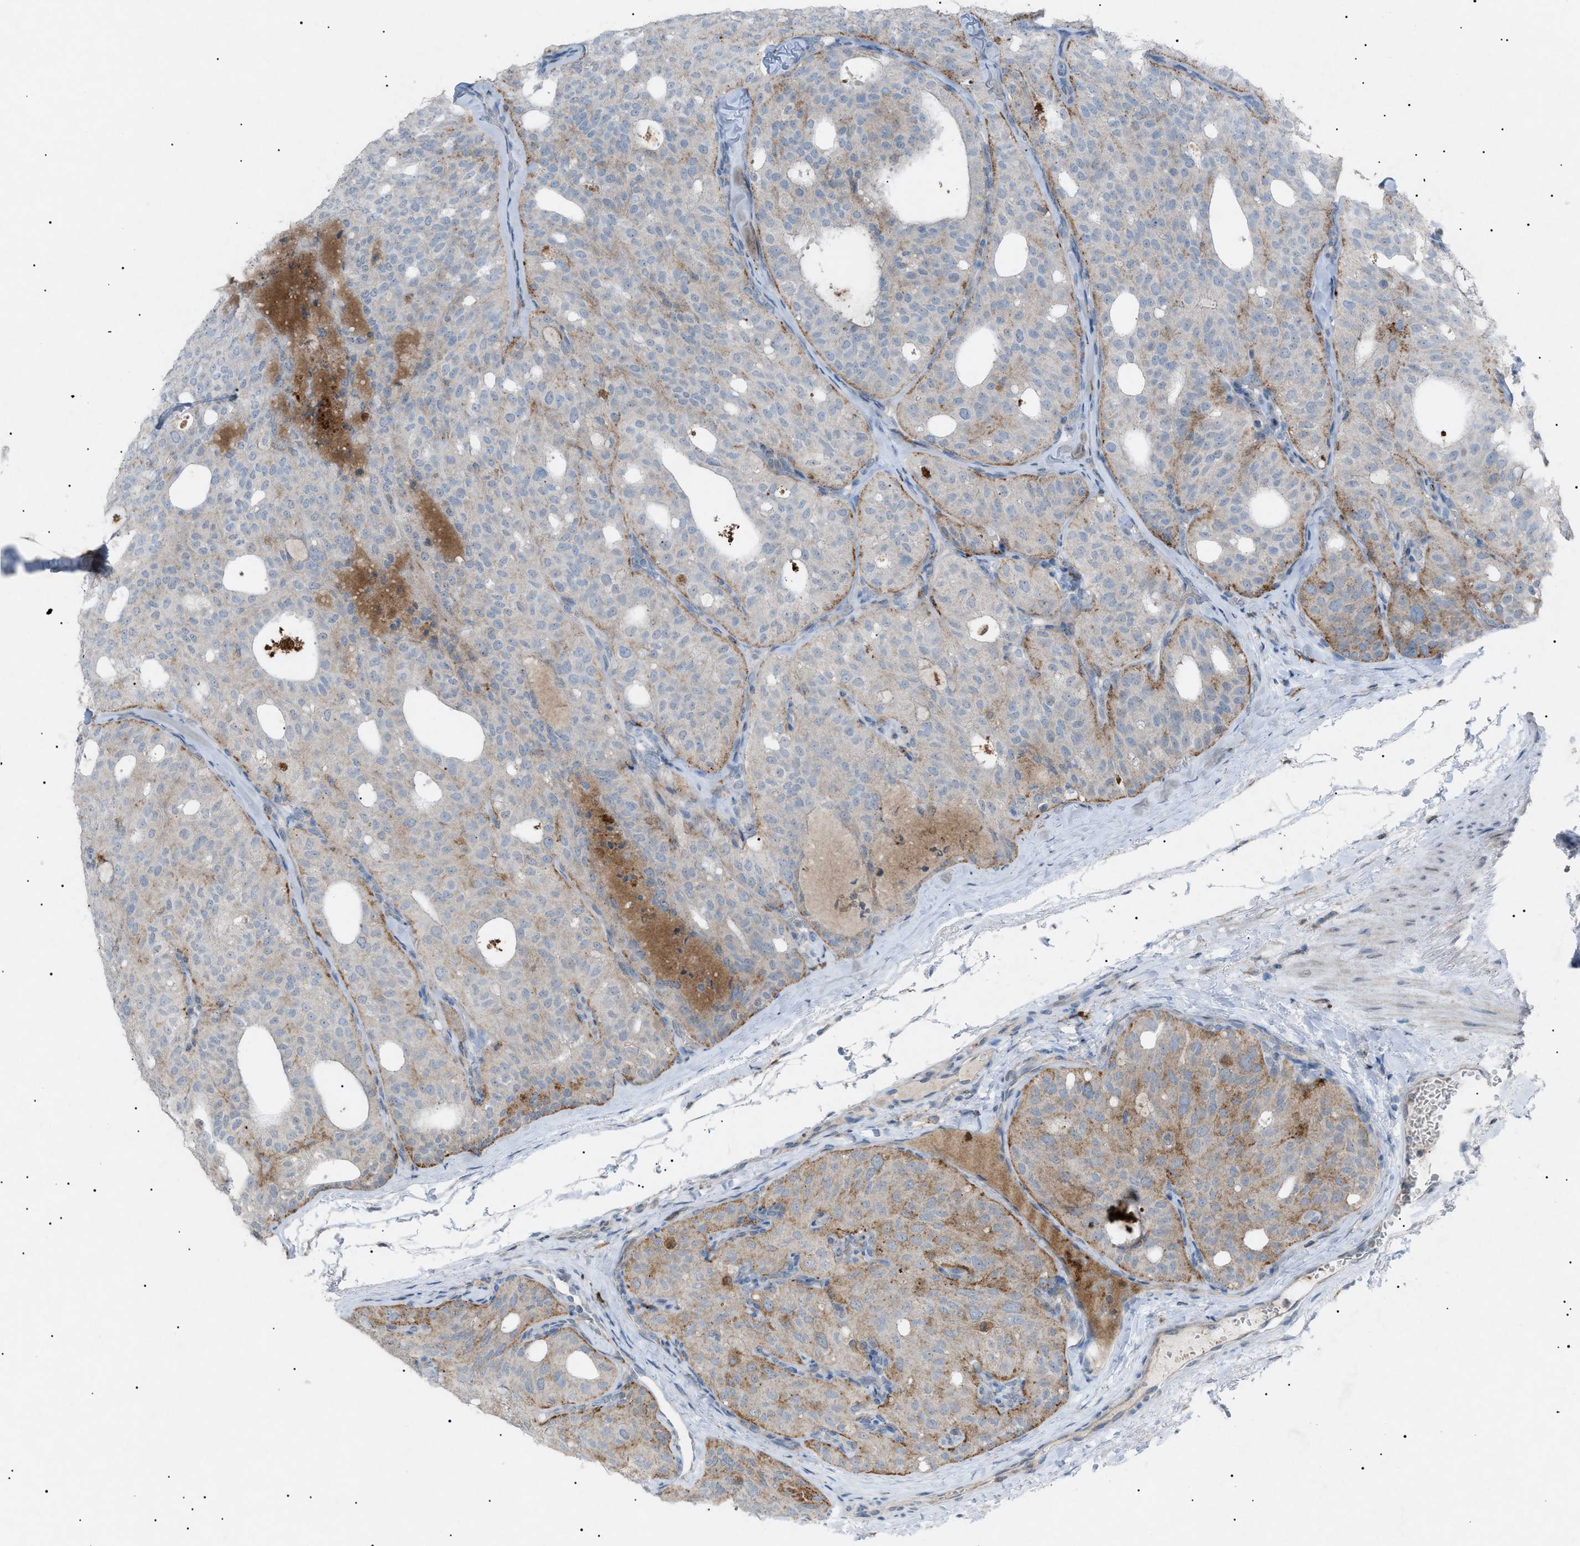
{"staining": {"intensity": "weak", "quantity": "<25%", "location": "cytoplasmic/membranous"}, "tissue": "thyroid cancer", "cell_type": "Tumor cells", "image_type": "cancer", "snomed": [{"axis": "morphology", "description": "Follicular adenoma carcinoma, NOS"}, {"axis": "topography", "description": "Thyroid gland"}], "caption": "The histopathology image reveals no significant positivity in tumor cells of follicular adenoma carcinoma (thyroid). (DAB (3,3'-diaminobenzidine) IHC with hematoxylin counter stain).", "gene": "BTK", "patient": {"sex": "male", "age": 75}}